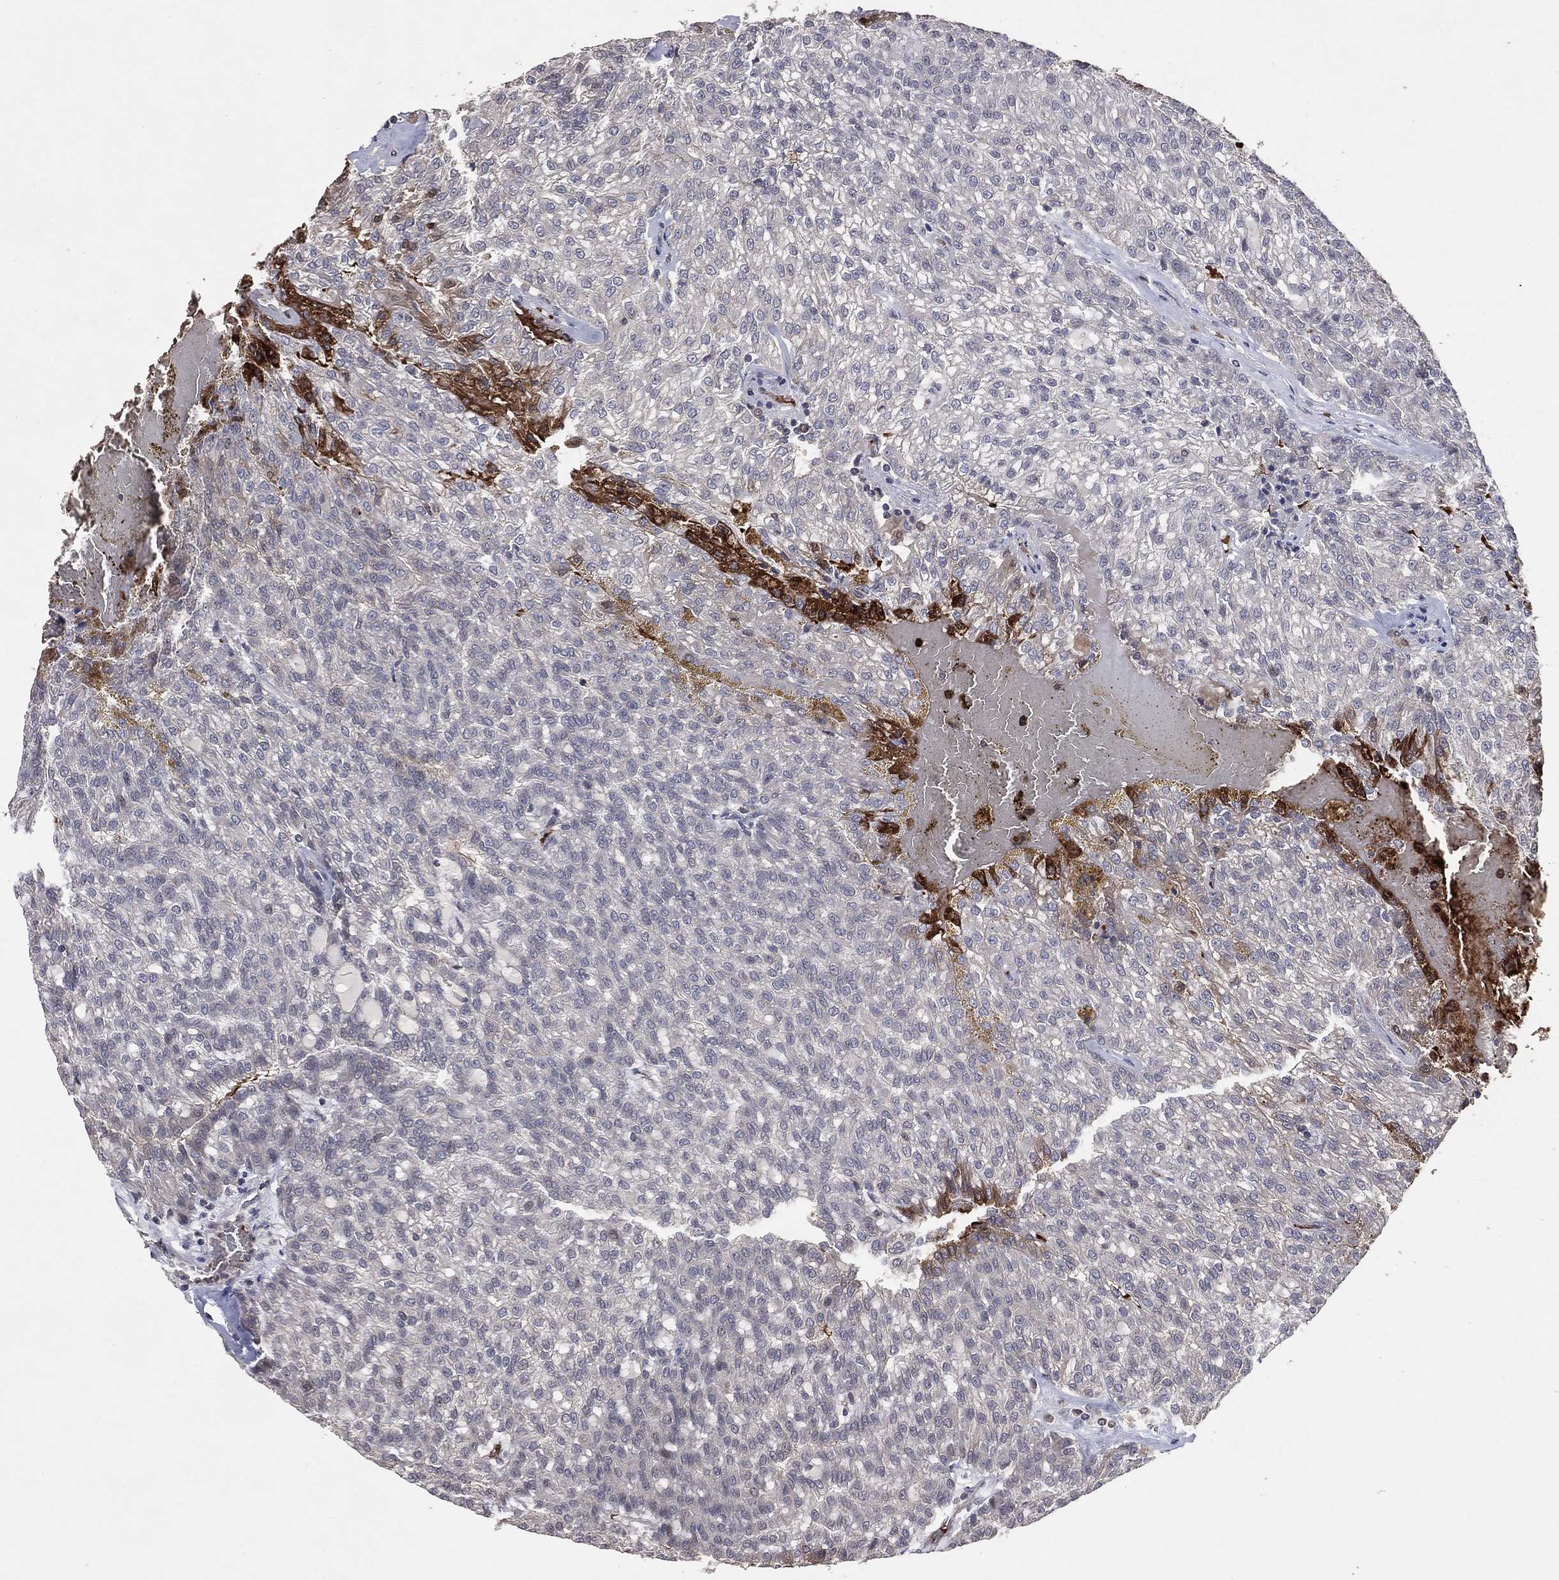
{"staining": {"intensity": "negative", "quantity": "none", "location": "none"}, "tissue": "renal cancer", "cell_type": "Tumor cells", "image_type": "cancer", "snomed": [{"axis": "morphology", "description": "Adenocarcinoma, NOS"}, {"axis": "topography", "description": "Kidney"}], "caption": "Tumor cells are negative for protein expression in human renal cancer.", "gene": "DNAH7", "patient": {"sex": "male", "age": 63}}